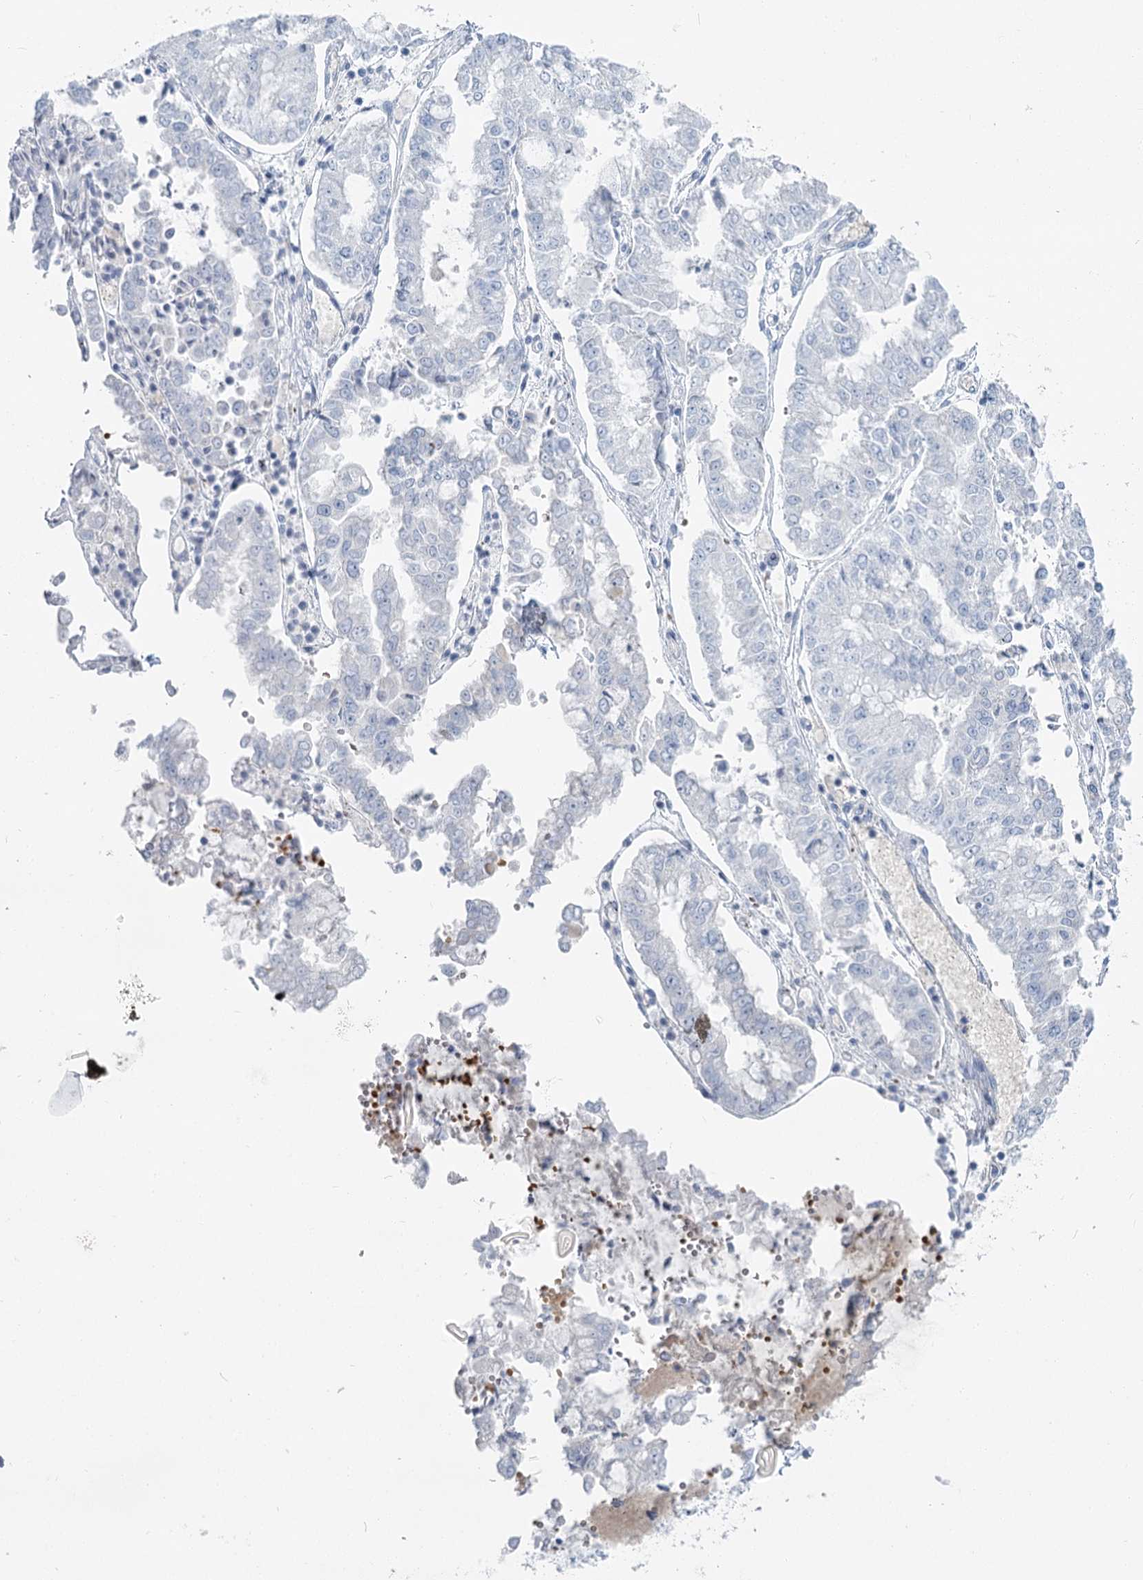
{"staining": {"intensity": "negative", "quantity": "none", "location": "none"}, "tissue": "stomach cancer", "cell_type": "Tumor cells", "image_type": "cancer", "snomed": [{"axis": "morphology", "description": "Adenocarcinoma, NOS"}, {"axis": "topography", "description": "Stomach"}], "caption": "Human stomach cancer (adenocarcinoma) stained for a protein using immunohistochemistry (IHC) demonstrates no expression in tumor cells.", "gene": "IFIT5", "patient": {"sex": "male", "age": 76}}